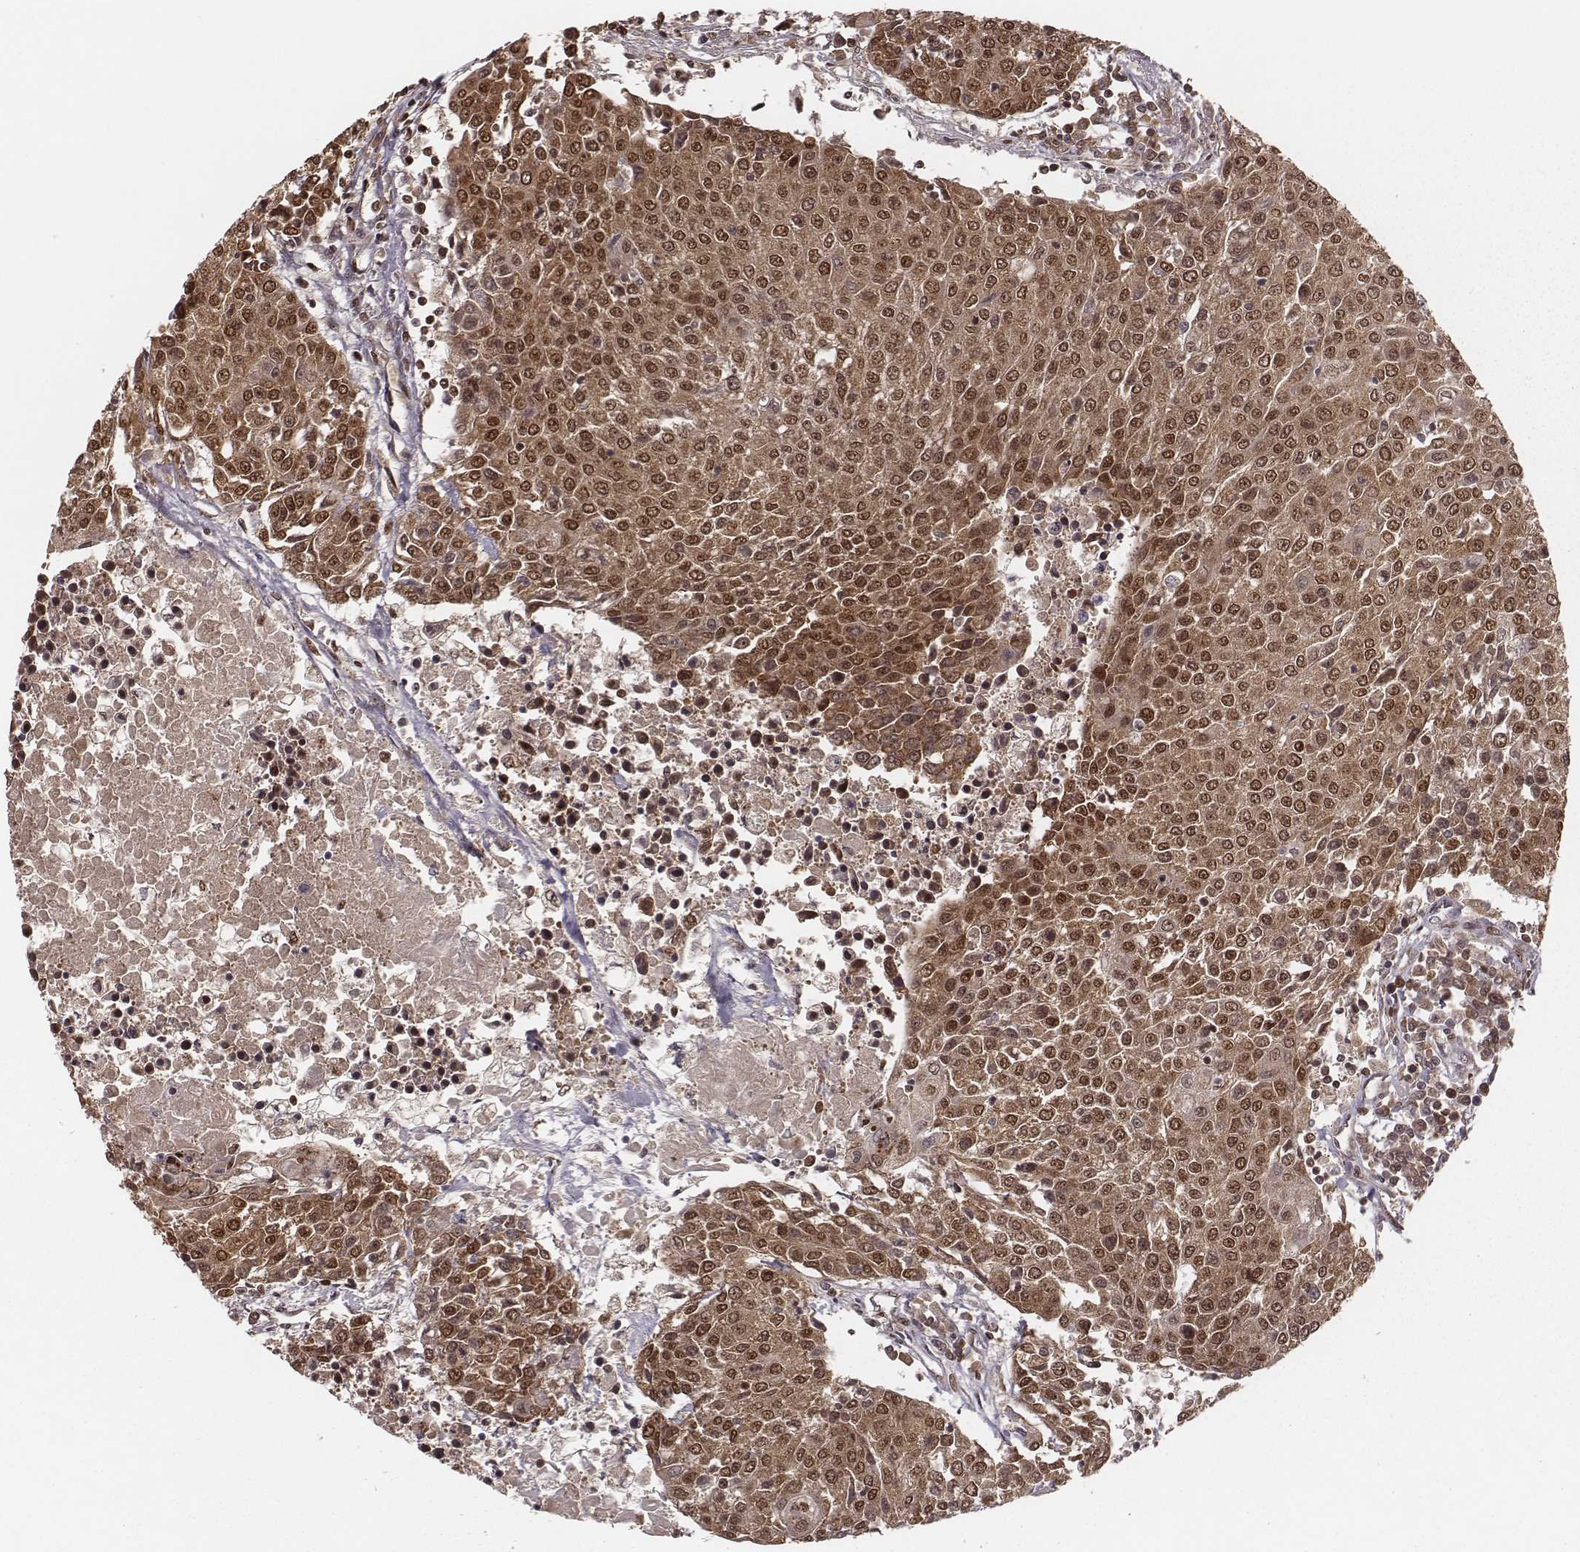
{"staining": {"intensity": "moderate", "quantity": ">75%", "location": "cytoplasmic/membranous,nuclear"}, "tissue": "urothelial cancer", "cell_type": "Tumor cells", "image_type": "cancer", "snomed": [{"axis": "morphology", "description": "Urothelial carcinoma, High grade"}, {"axis": "topography", "description": "Urinary bladder"}], "caption": "Immunohistochemistry (IHC) (DAB) staining of human high-grade urothelial carcinoma shows moderate cytoplasmic/membranous and nuclear protein expression in approximately >75% of tumor cells.", "gene": "NFX1", "patient": {"sex": "female", "age": 85}}